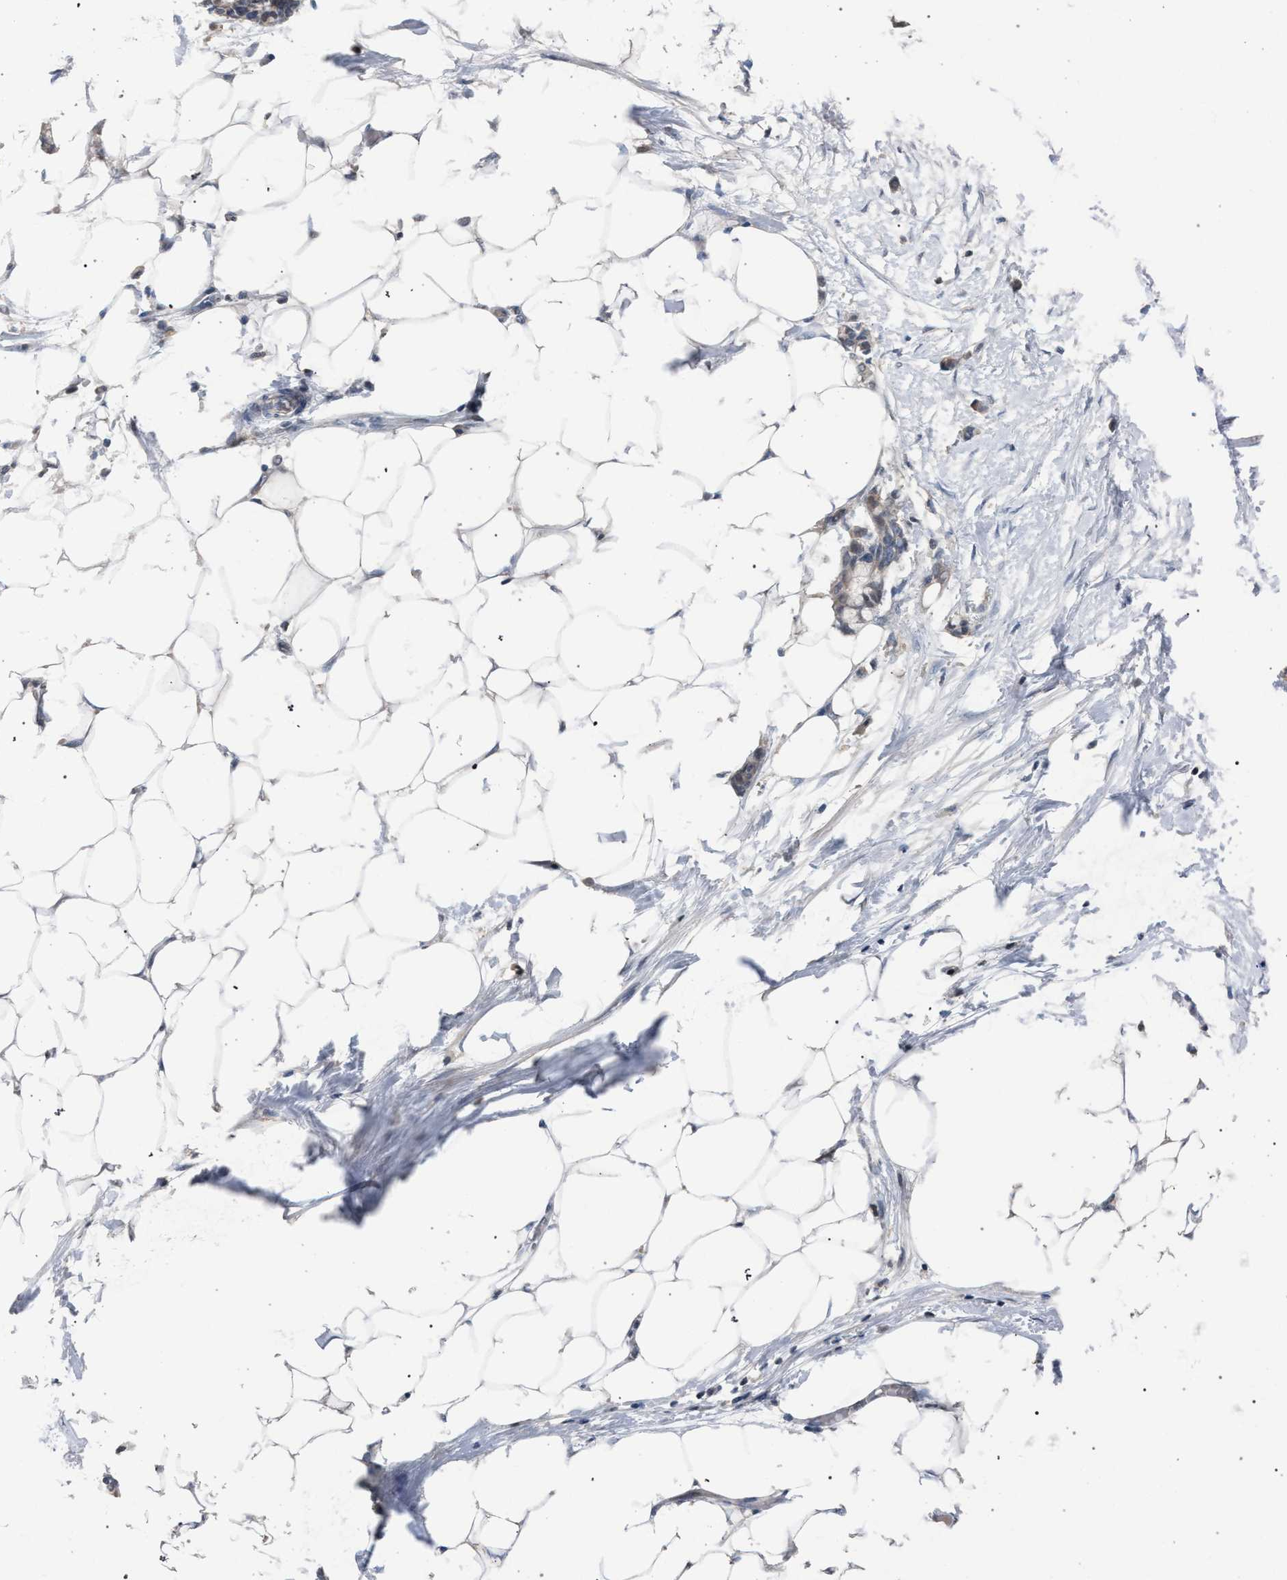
{"staining": {"intensity": "weak", "quantity": ">75%", "location": "cytoplasmic/membranous"}, "tissue": "adipose tissue", "cell_type": "Adipocytes", "image_type": "normal", "snomed": [{"axis": "morphology", "description": "Normal tissue, NOS"}, {"axis": "morphology", "description": "Adenocarcinoma, NOS"}, {"axis": "topography", "description": "Colon"}, {"axis": "topography", "description": "Peripheral nerve tissue"}], "caption": "Weak cytoplasmic/membranous staining is present in about >75% of adipocytes in normal adipose tissue. Nuclei are stained in blue.", "gene": "TECPR1", "patient": {"sex": "male", "age": 14}}